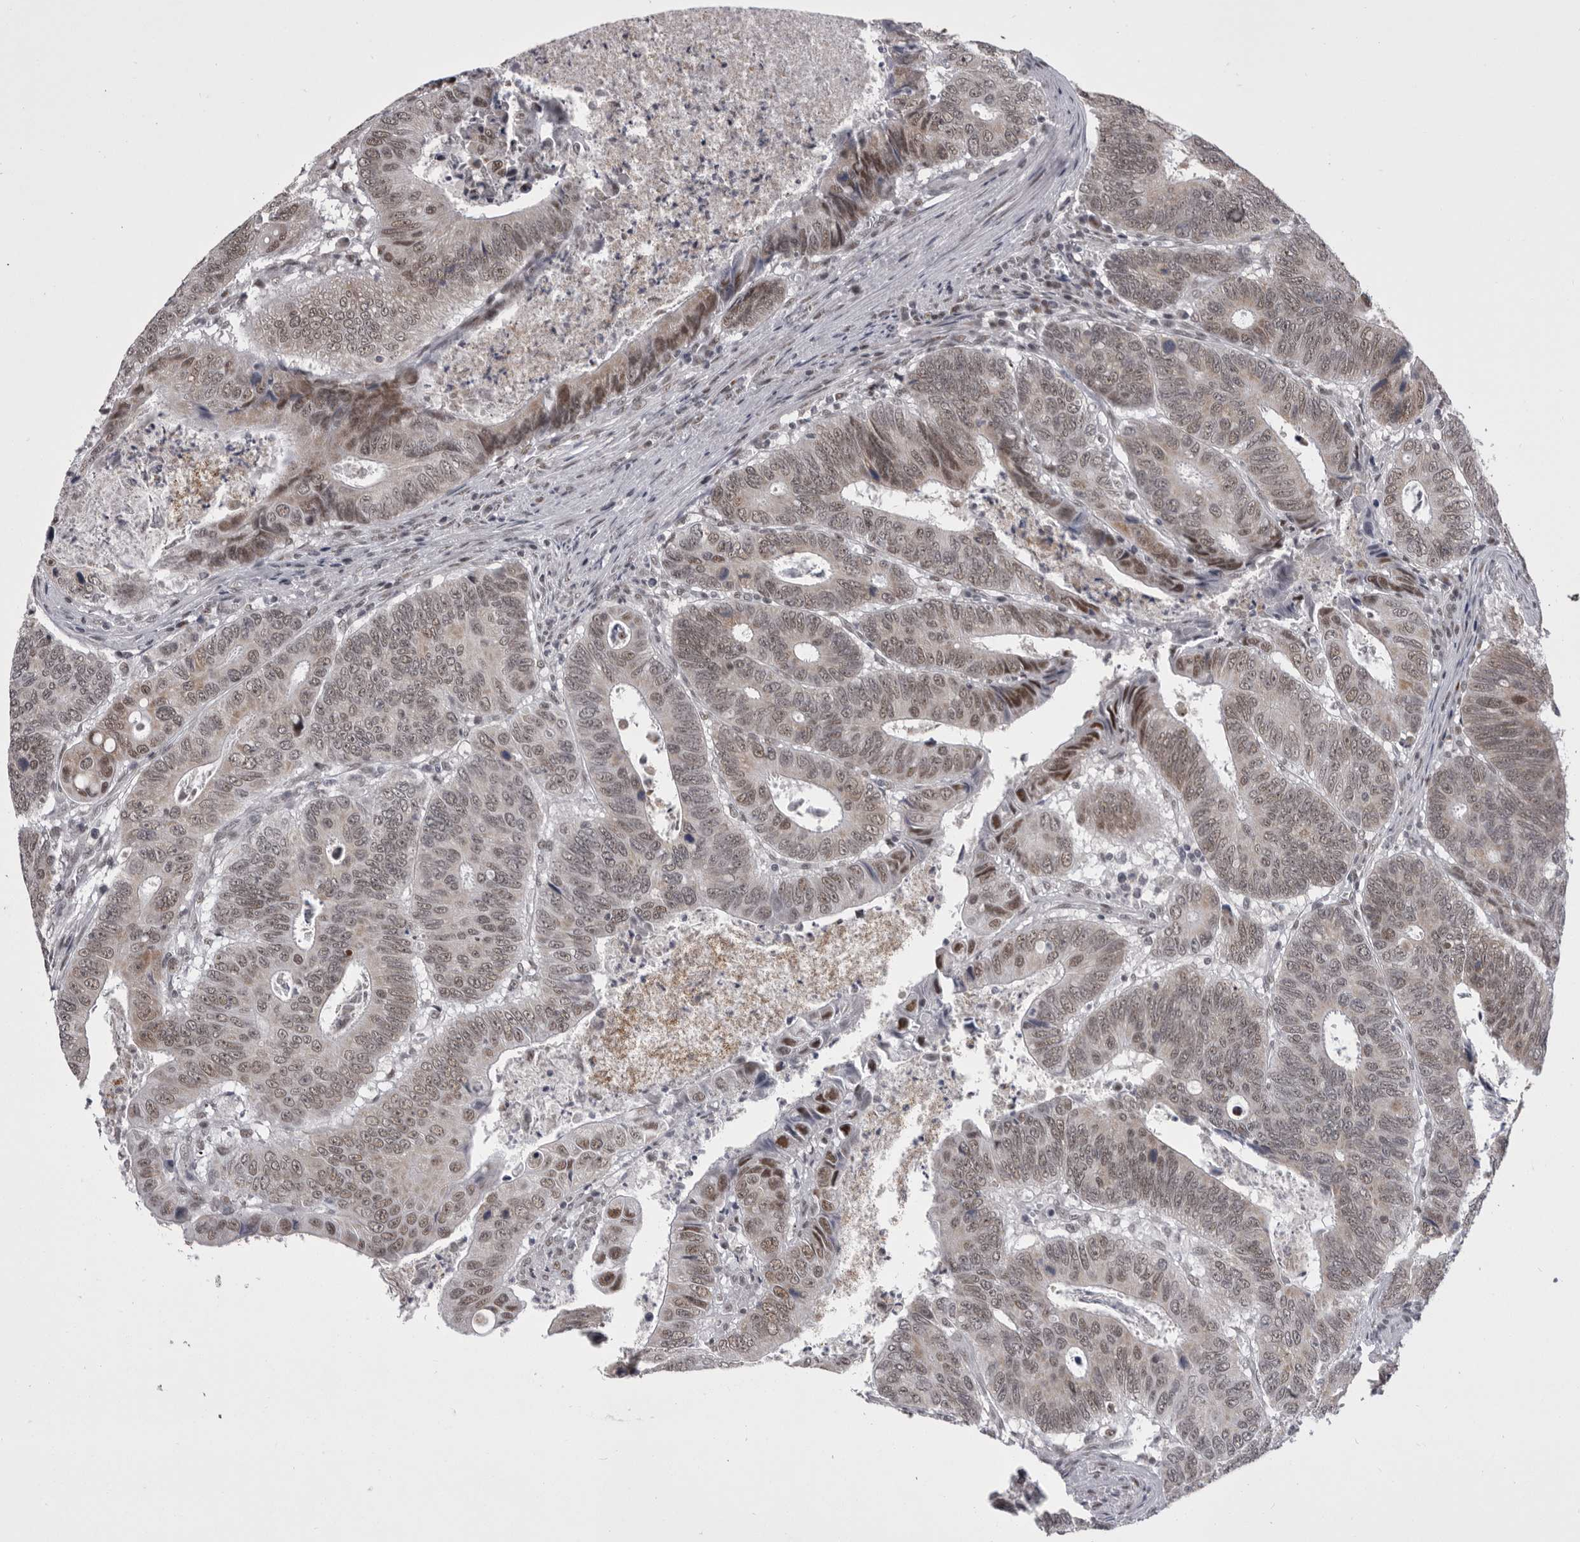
{"staining": {"intensity": "moderate", "quantity": "<25%", "location": "nuclear"}, "tissue": "colorectal cancer", "cell_type": "Tumor cells", "image_type": "cancer", "snomed": [{"axis": "morphology", "description": "Adenocarcinoma, NOS"}, {"axis": "topography", "description": "Colon"}], "caption": "Approximately <25% of tumor cells in colorectal adenocarcinoma reveal moderate nuclear protein staining as visualized by brown immunohistochemical staining.", "gene": "PRPF3", "patient": {"sex": "male", "age": 72}}